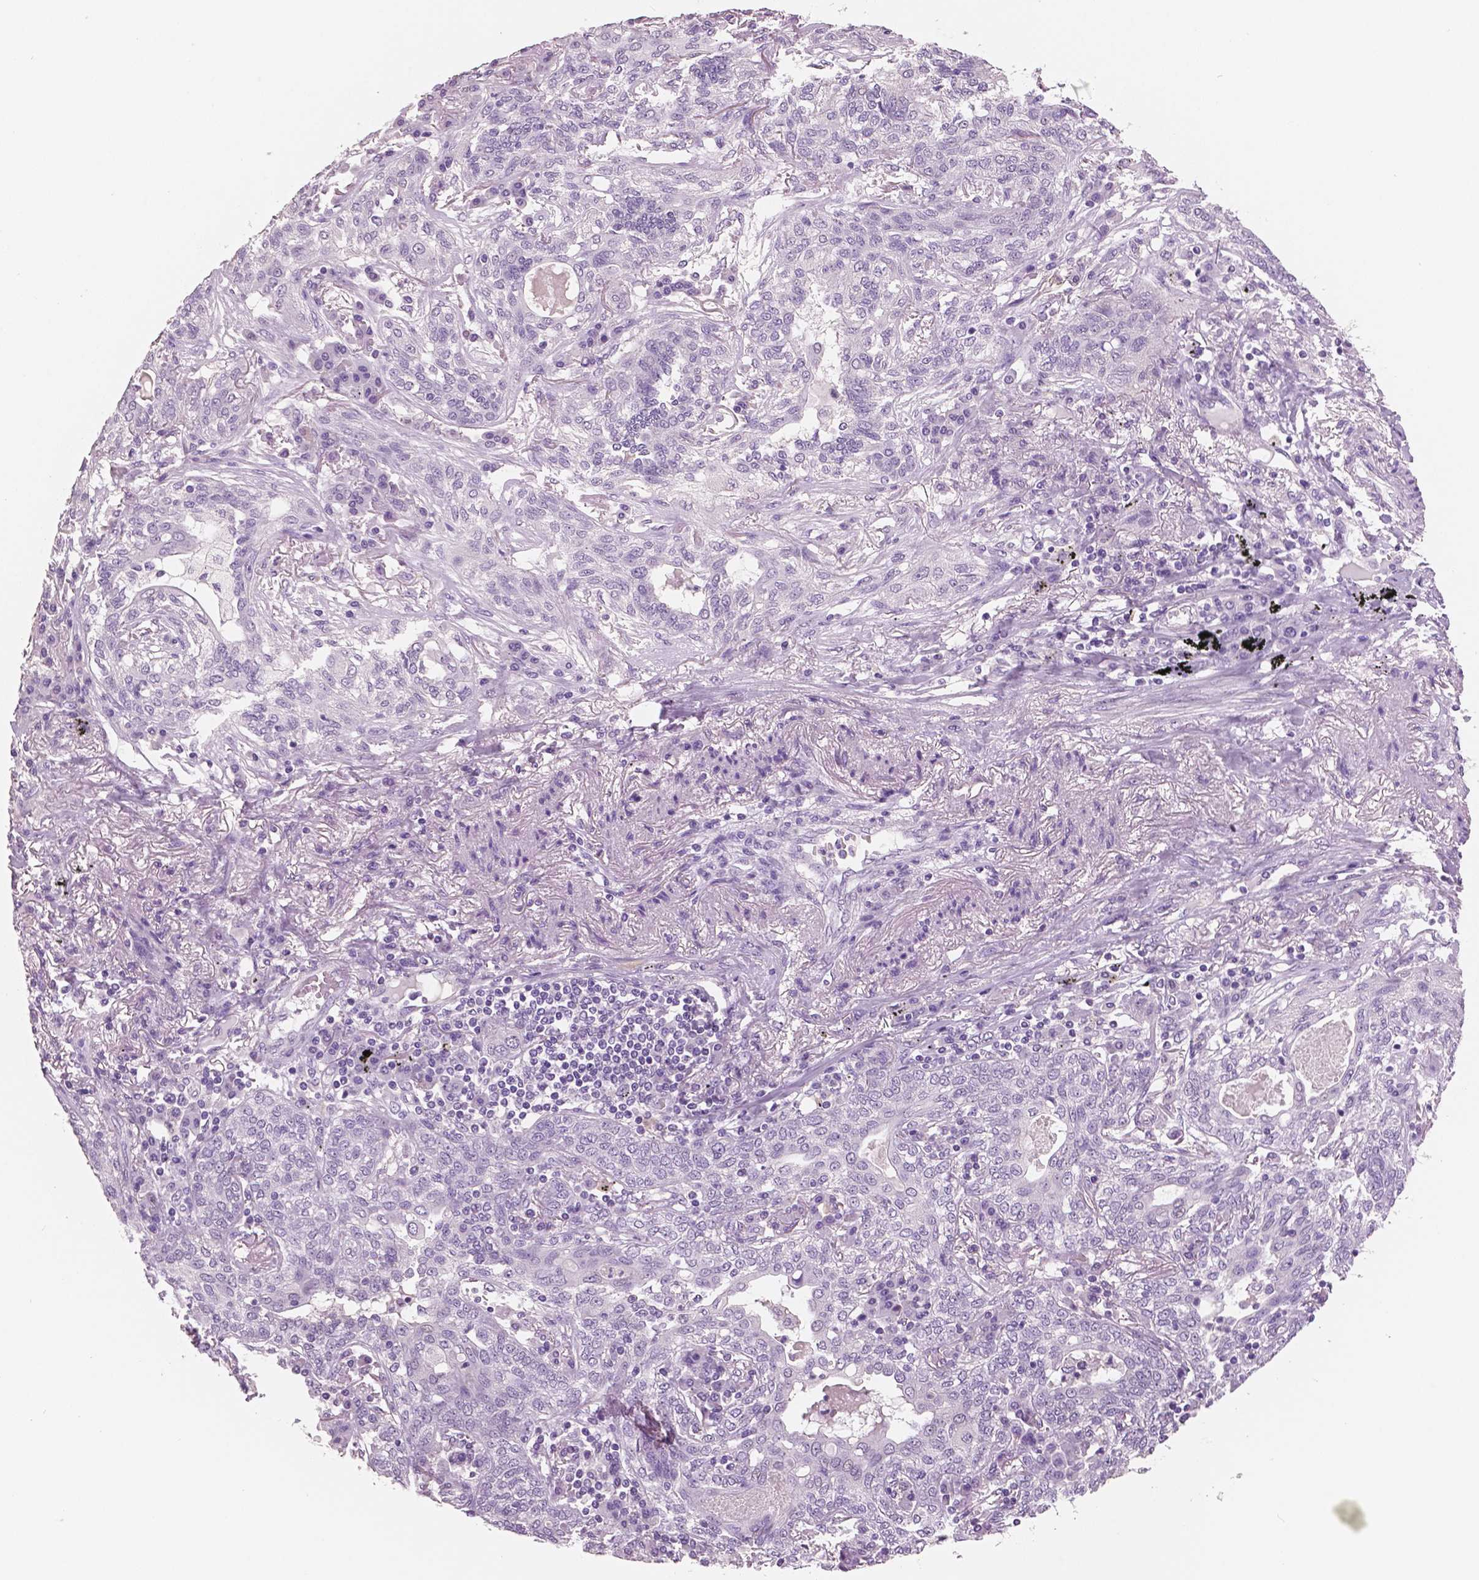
{"staining": {"intensity": "negative", "quantity": "none", "location": "none"}, "tissue": "lung cancer", "cell_type": "Tumor cells", "image_type": "cancer", "snomed": [{"axis": "morphology", "description": "Squamous cell carcinoma, NOS"}, {"axis": "topography", "description": "Lung"}], "caption": "IHC photomicrograph of neoplastic tissue: human lung squamous cell carcinoma stained with DAB (3,3'-diaminobenzidine) demonstrates no significant protein positivity in tumor cells.", "gene": "NECAB2", "patient": {"sex": "female", "age": 70}}